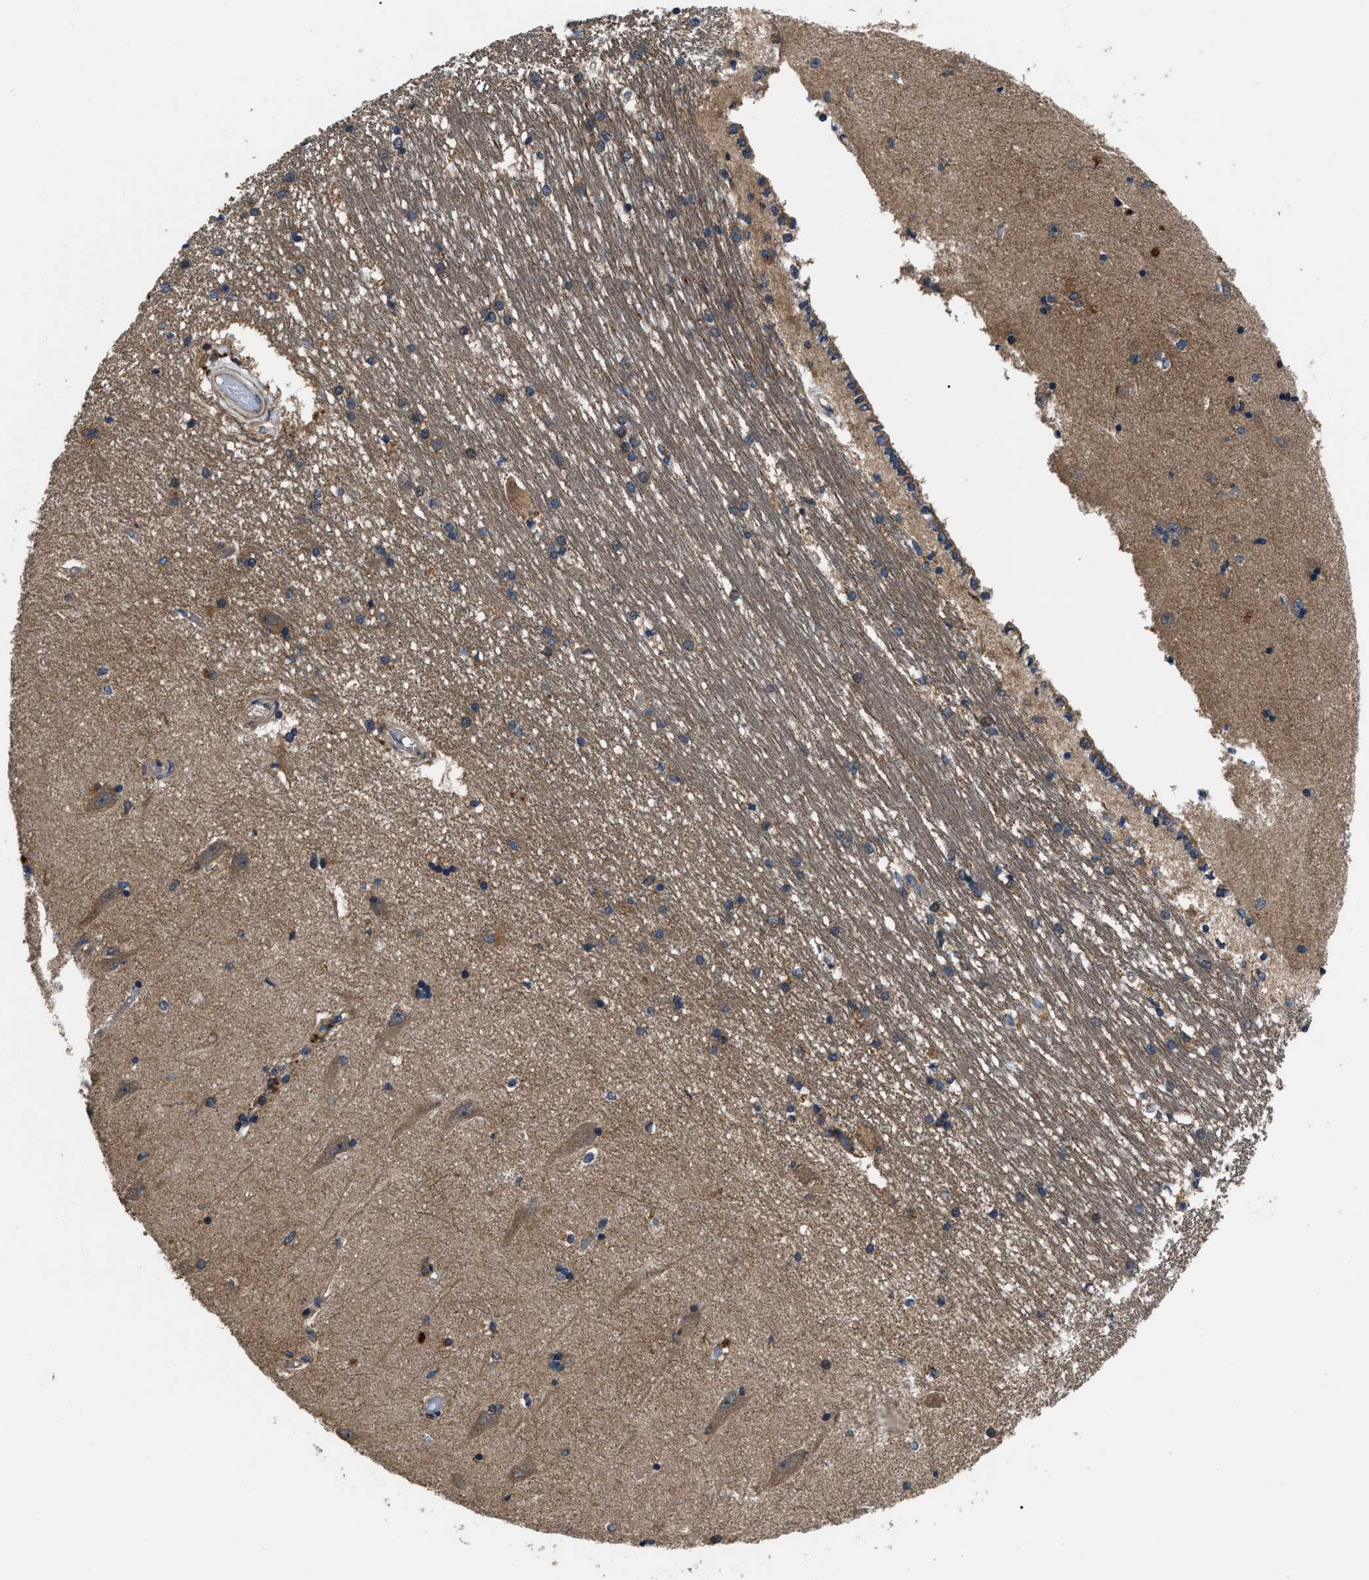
{"staining": {"intensity": "weak", "quantity": "<25%", "location": "cytoplasmic/membranous"}, "tissue": "hippocampus", "cell_type": "Glial cells", "image_type": "normal", "snomed": [{"axis": "morphology", "description": "Normal tissue, NOS"}, {"axis": "topography", "description": "Hippocampus"}], "caption": "Protein analysis of normal hippocampus displays no significant staining in glial cells. (DAB (3,3'-diaminobenzidine) immunohistochemistry (IHC) with hematoxylin counter stain).", "gene": "PPWD1", "patient": {"sex": "male", "age": 45}}